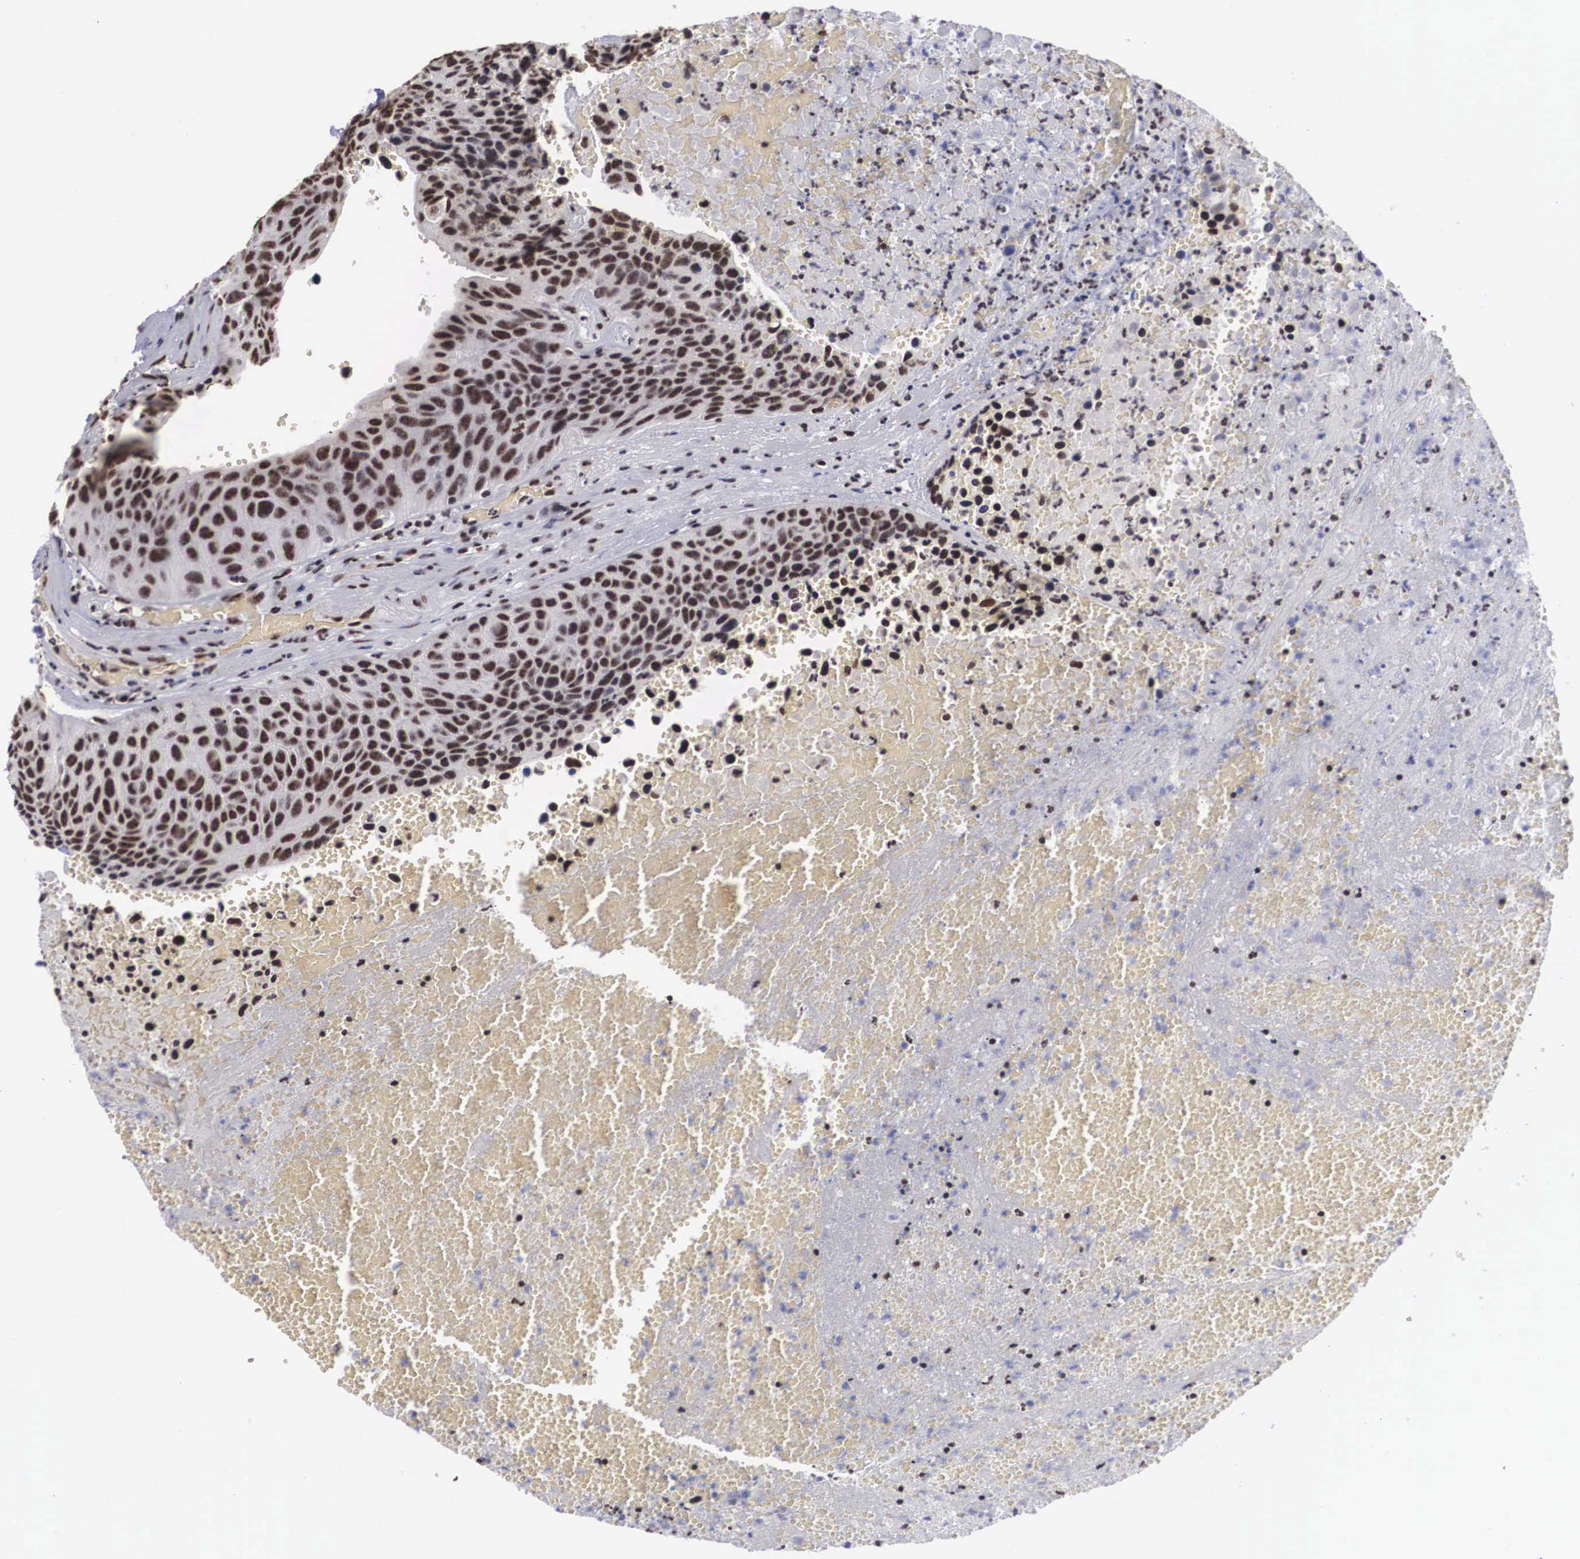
{"staining": {"intensity": "moderate", "quantity": ">75%", "location": "nuclear"}, "tissue": "urothelial cancer", "cell_type": "Tumor cells", "image_type": "cancer", "snomed": [{"axis": "morphology", "description": "Urothelial carcinoma, High grade"}, {"axis": "topography", "description": "Urinary bladder"}], "caption": "Human urothelial carcinoma (high-grade) stained with a protein marker exhibits moderate staining in tumor cells.", "gene": "ACIN1", "patient": {"sex": "male", "age": 66}}